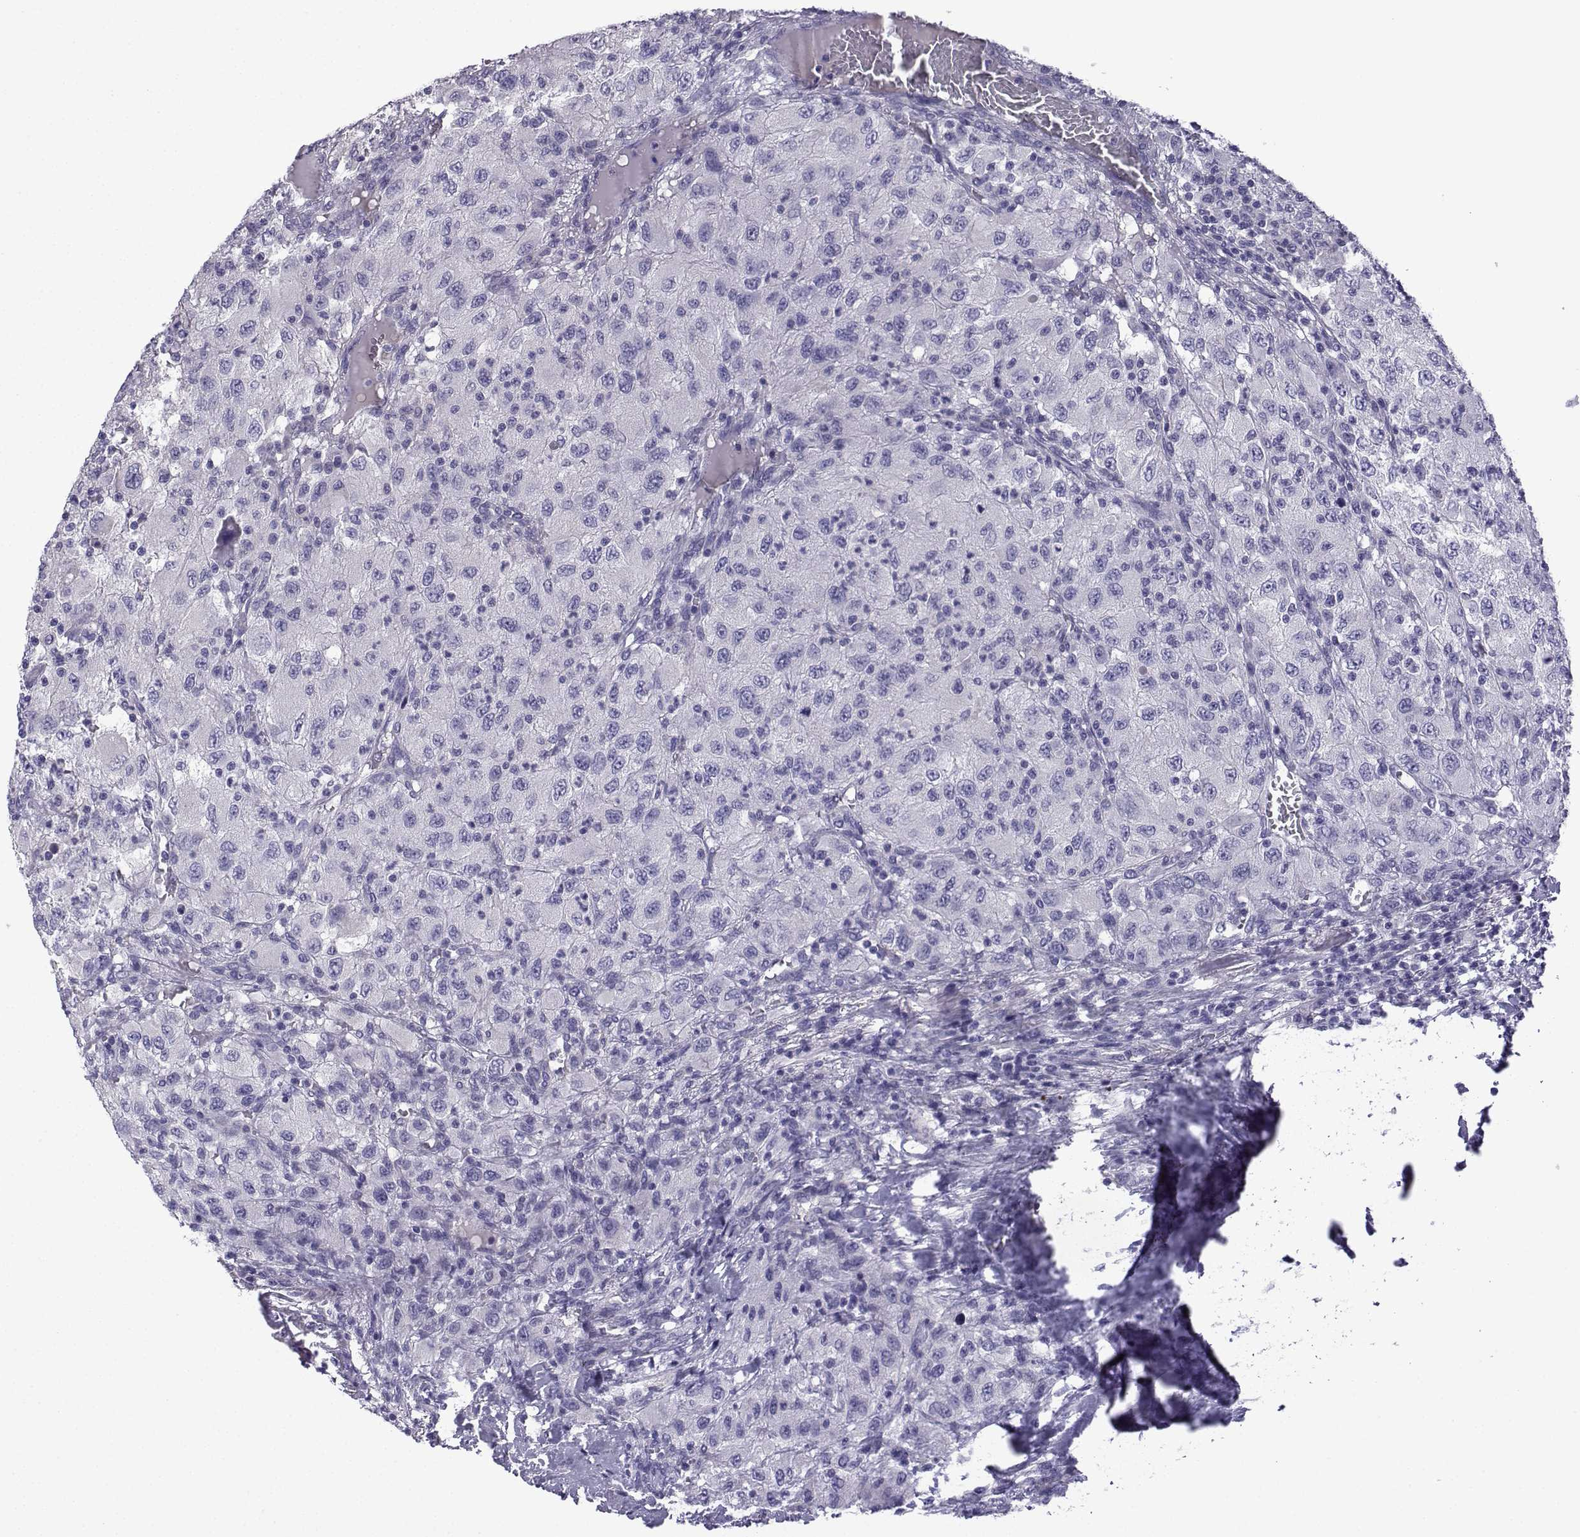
{"staining": {"intensity": "negative", "quantity": "none", "location": "none"}, "tissue": "renal cancer", "cell_type": "Tumor cells", "image_type": "cancer", "snomed": [{"axis": "morphology", "description": "Adenocarcinoma, NOS"}, {"axis": "topography", "description": "Kidney"}], "caption": "An immunohistochemistry (IHC) image of renal adenocarcinoma is shown. There is no staining in tumor cells of renal adenocarcinoma.", "gene": "SPACA7", "patient": {"sex": "female", "age": 67}}